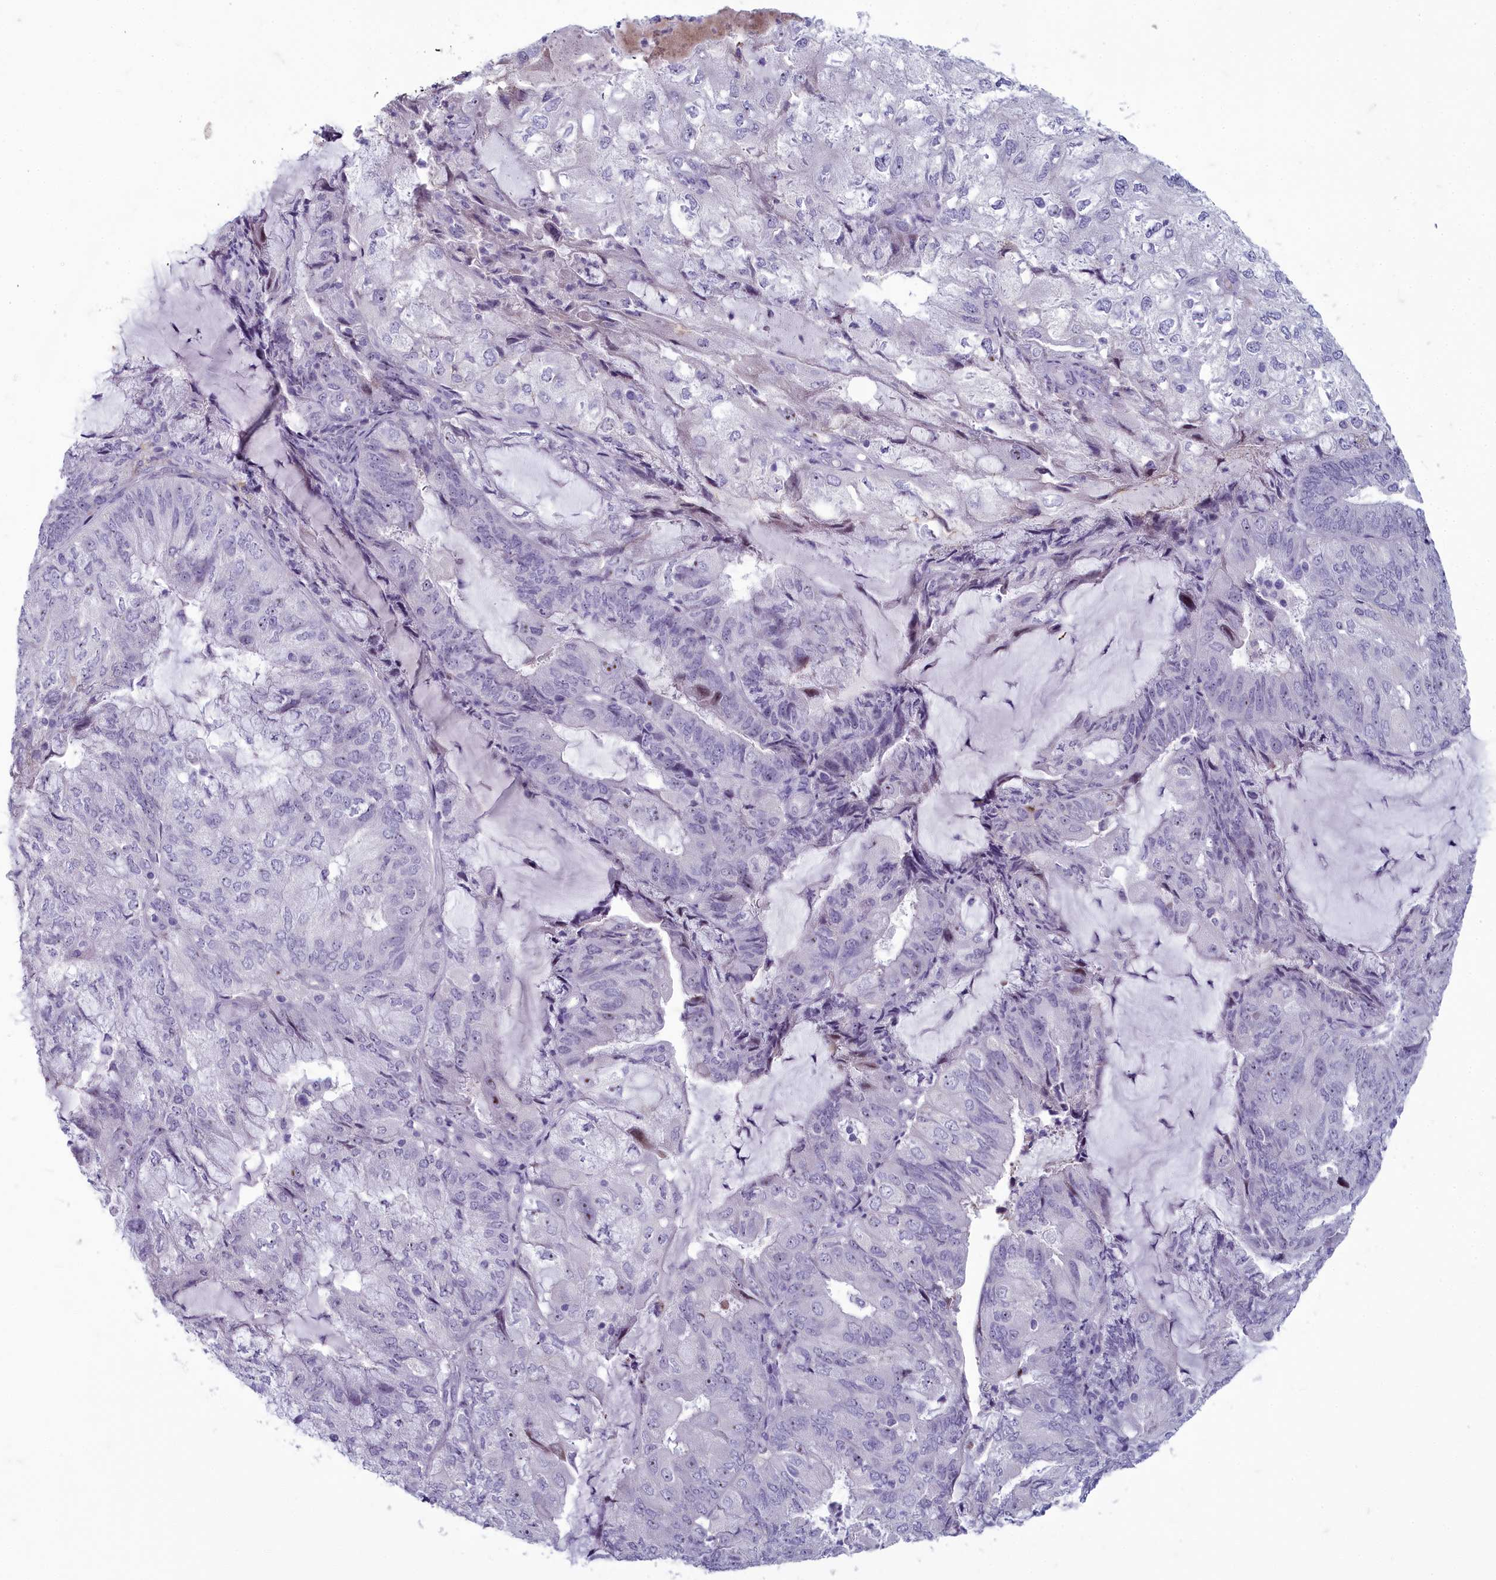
{"staining": {"intensity": "negative", "quantity": "none", "location": "none"}, "tissue": "endometrial cancer", "cell_type": "Tumor cells", "image_type": "cancer", "snomed": [{"axis": "morphology", "description": "Adenocarcinoma, NOS"}, {"axis": "topography", "description": "Endometrium"}], "caption": "The histopathology image exhibits no significant expression in tumor cells of endometrial adenocarcinoma. (DAB immunohistochemistry visualized using brightfield microscopy, high magnification).", "gene": "INSYN2A", "patient": {"sex": "female", "age": 81}}